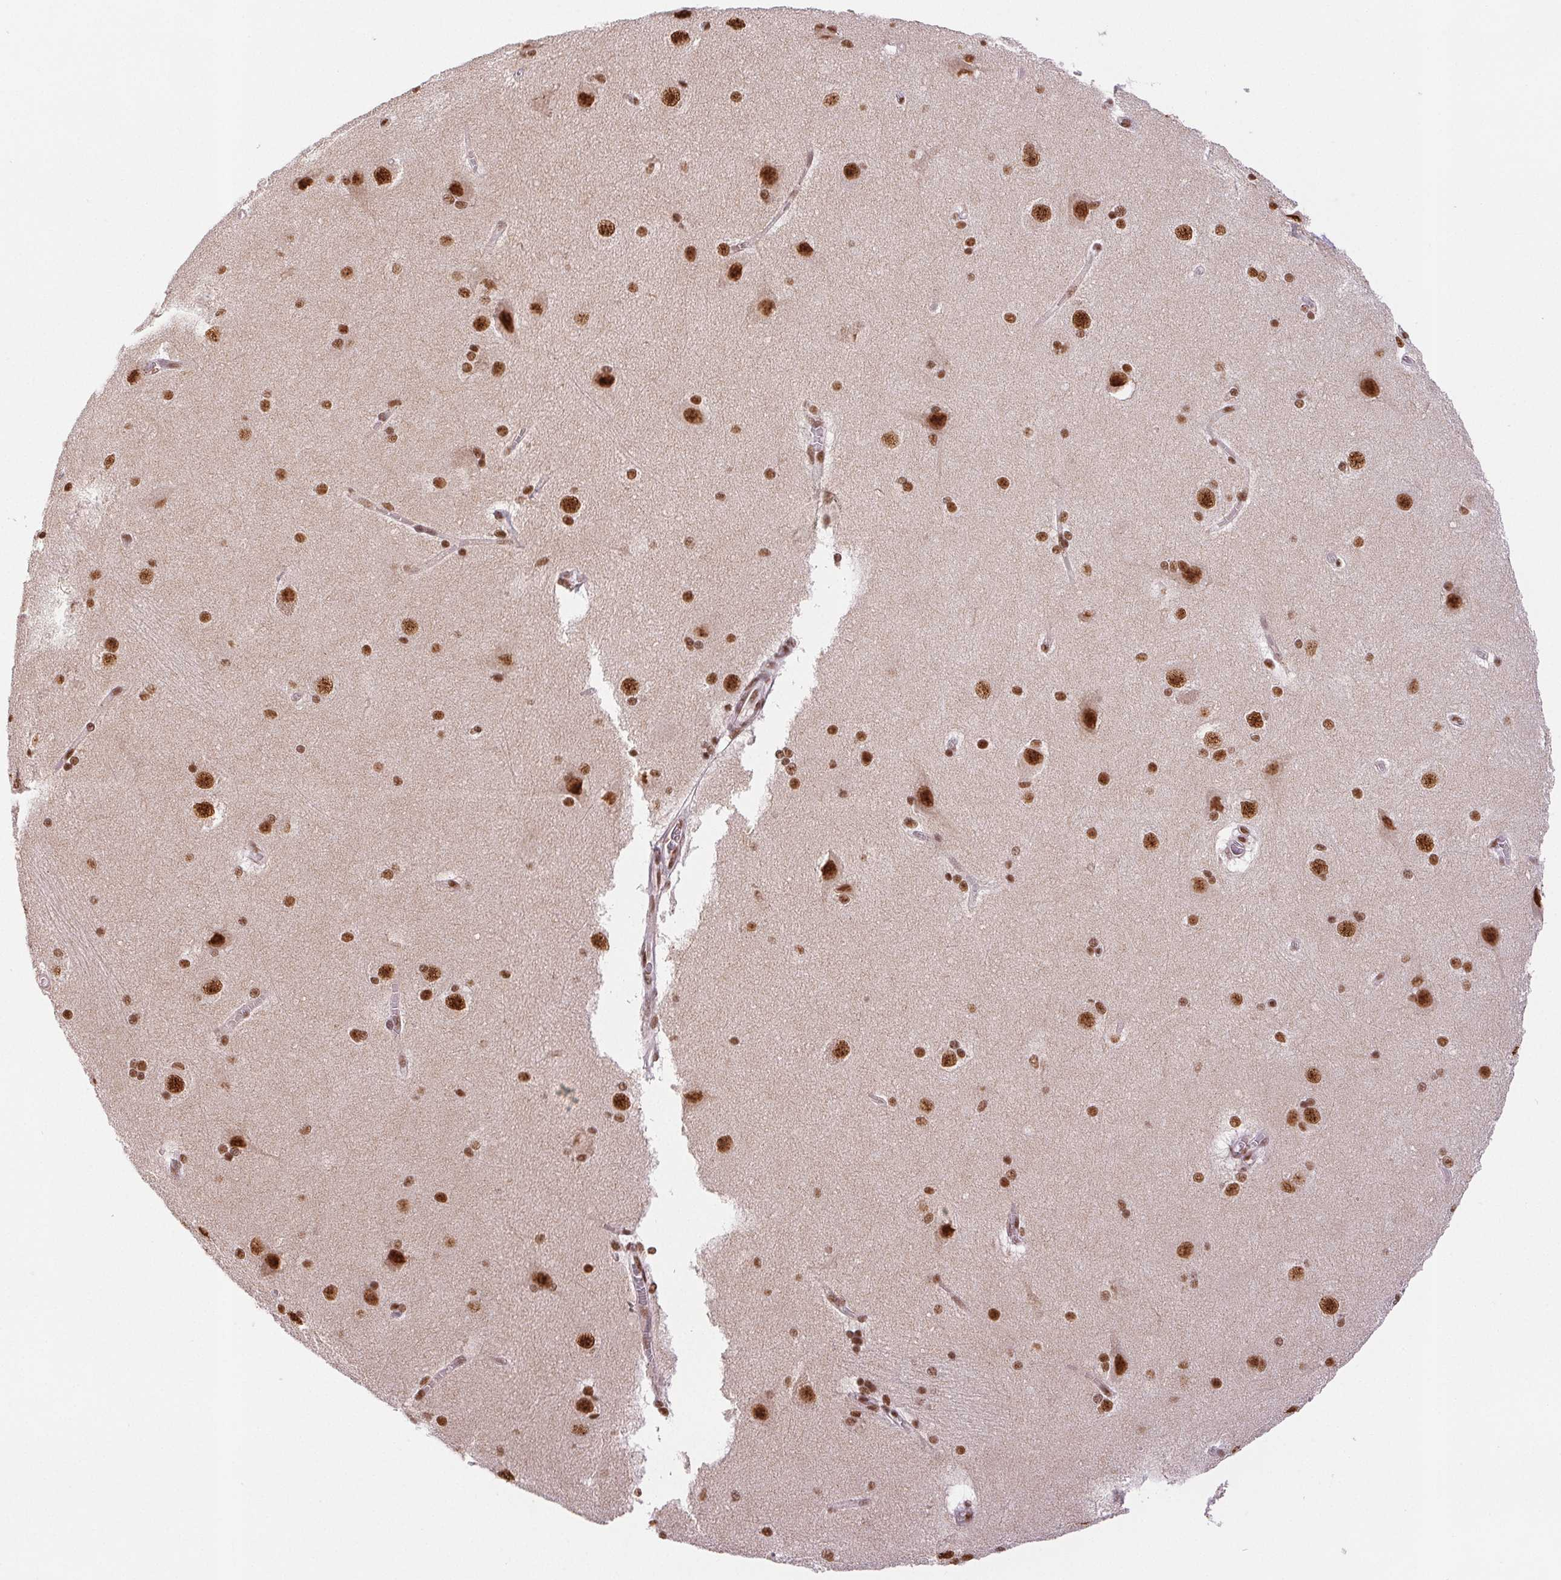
{"staining": {"intensity": "moderate", "quantity": ">75%", "location": "nuclear"}, "tissue": "hippocampus", "cell_type": "Glial cells", "image_type": "normal", "snomed": [{"axis": "morphology", "description": "Normal tissue, NOS"}, {"axis": "topography", "description": "Cerebral cortex"}, {"axis": "topography", "description": "Hippocampus"}], "caption": "This micrograph displays normal hippocampus stained with IHC to label a protein in brown. The nuclear of glial cells show moderate positivity for the protein. Nuclei are counter-stained blue.", "gene": "IK", "patient": {"sex": "female", "age": 19}}